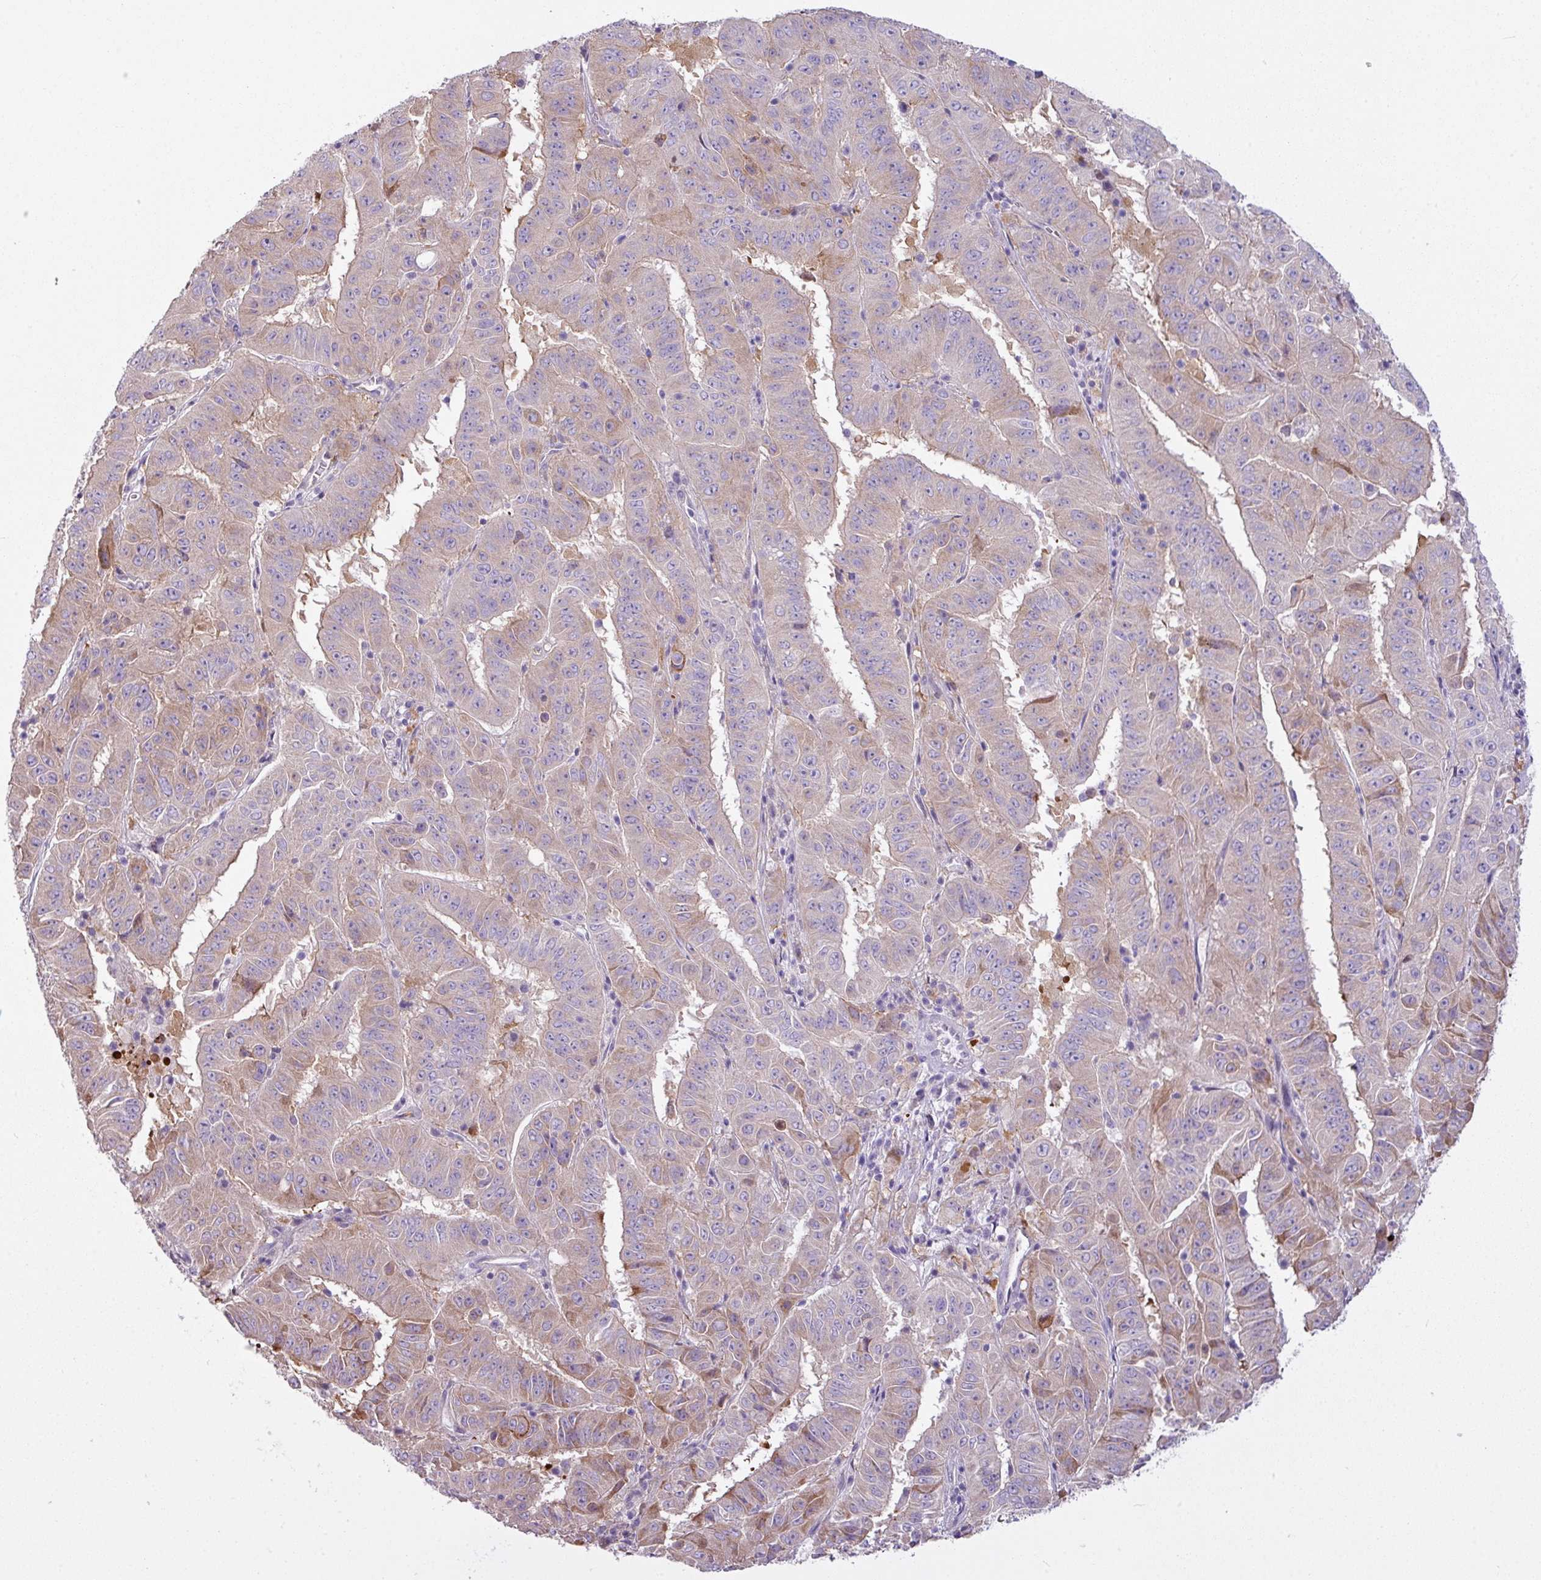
{"staining": {"intensity": "moderate", "quantity": "<25%", "location": "cytoplasmic/membranous"}, "tissue": "pancreatic cancer", "cell_type": "Tumor cells", "image_type": "cancer", "snomed": [{"axis": "morphology", "description": "Adenocarcinoma, NOS"}, {"axis": "topography", "description": "Pancreas"}], "caption": "Protein expression analysis of pancreatic cancer (adenocarcinoma) reveals moderate cytoplasmic/membranous staining in about <25% of tumor cells.", "gene": "CAMK2B", "patient": {"sex": "male", "age": 63}}